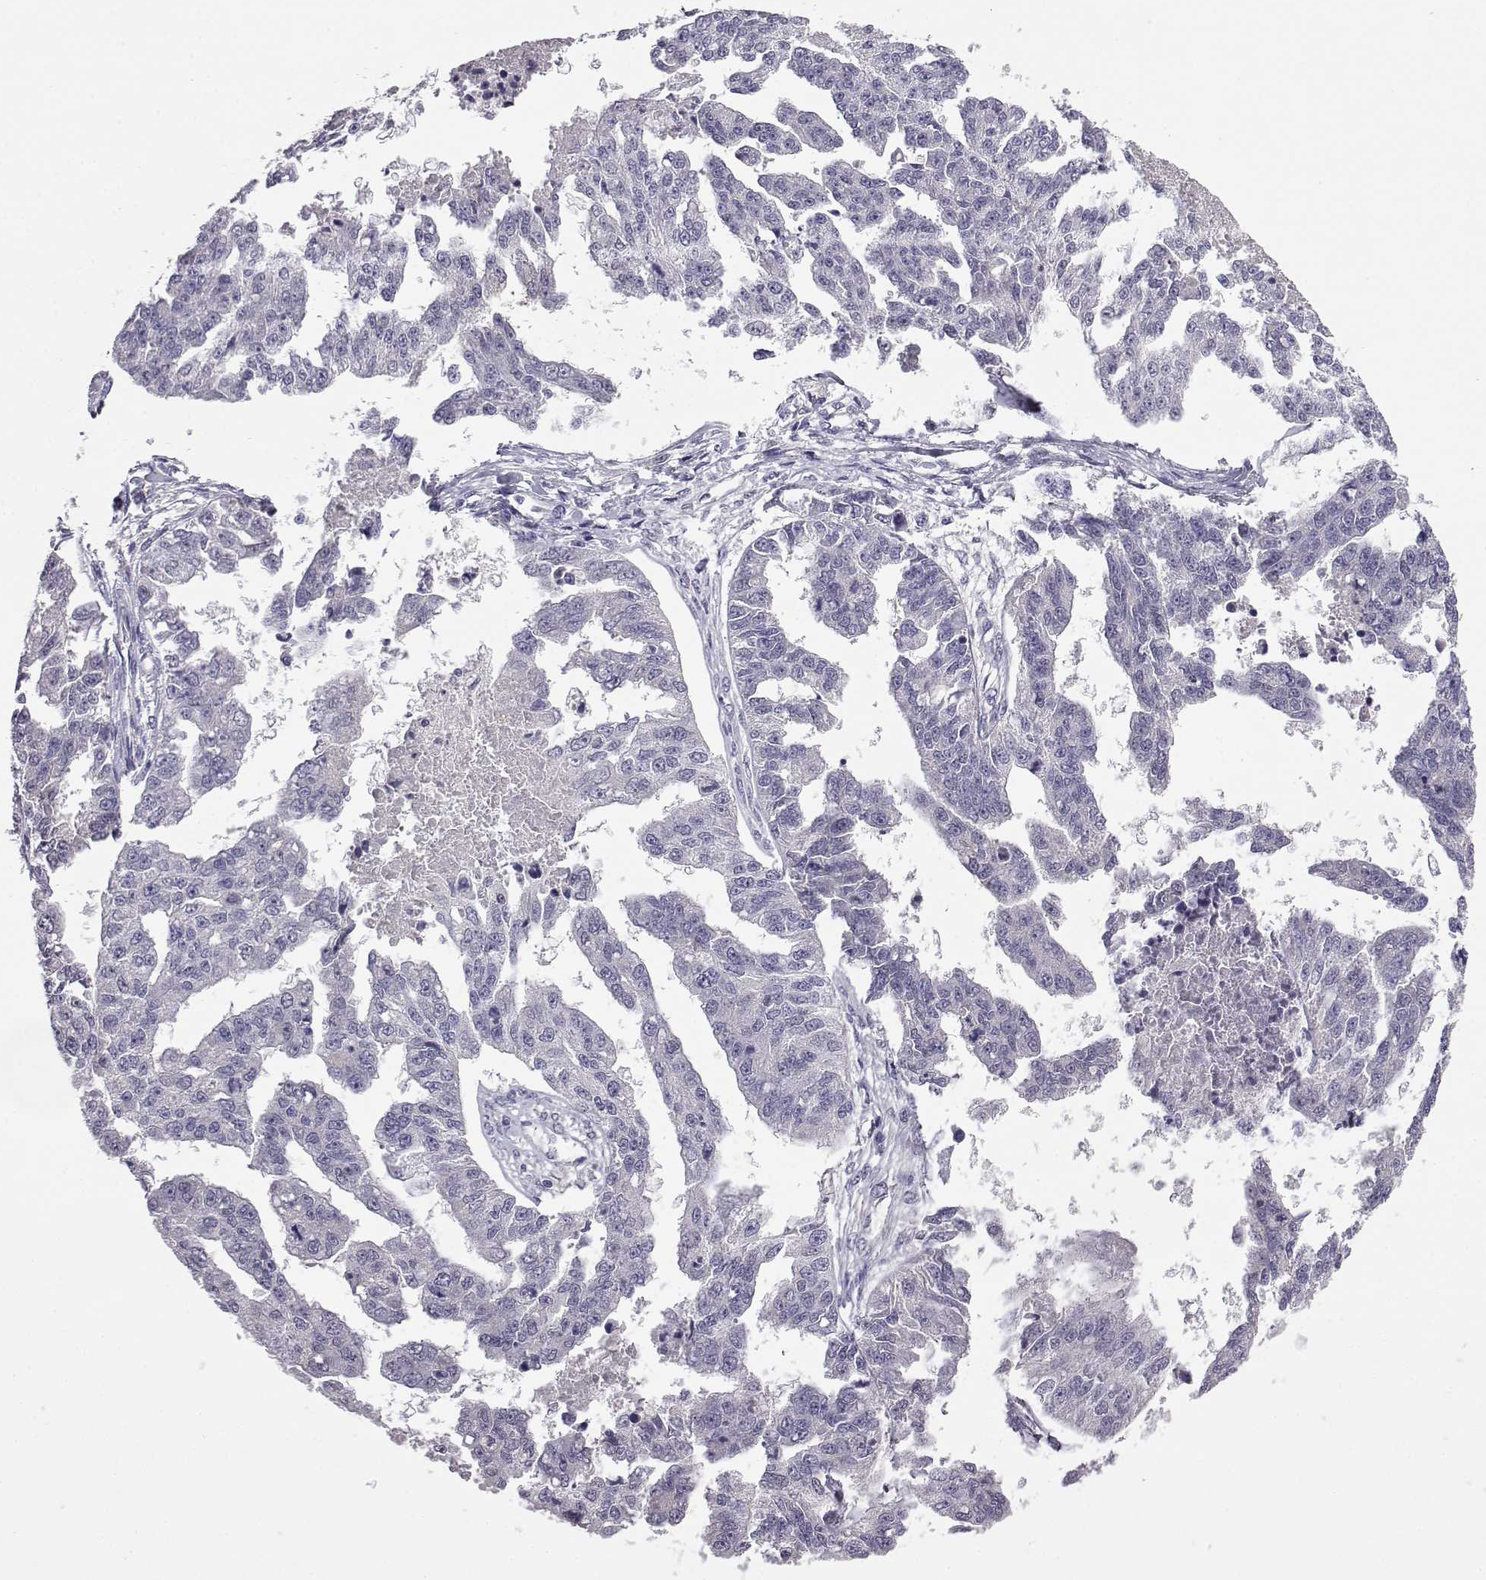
{"staining": {"intensity": "negative", "quantity": "none", "location": "none"}, "tissue": "ovarian cancer", "cell_type": "Tumor cells", "image_type": "cancer", "snomed": [{"axis": "morphology", "description": "Cystadenocarcinoma, serous, NOS"}, {"axis": "topography", "description": "Ovary"}], "caption": "Immunohistochemistry image of human serous cystadenocarcinoma (ovarian) stained for a protein (brown), which displays no staining in tumor cells.", "gene": "AKR1B1", "patient": {"sex": "female", "age": 58}}